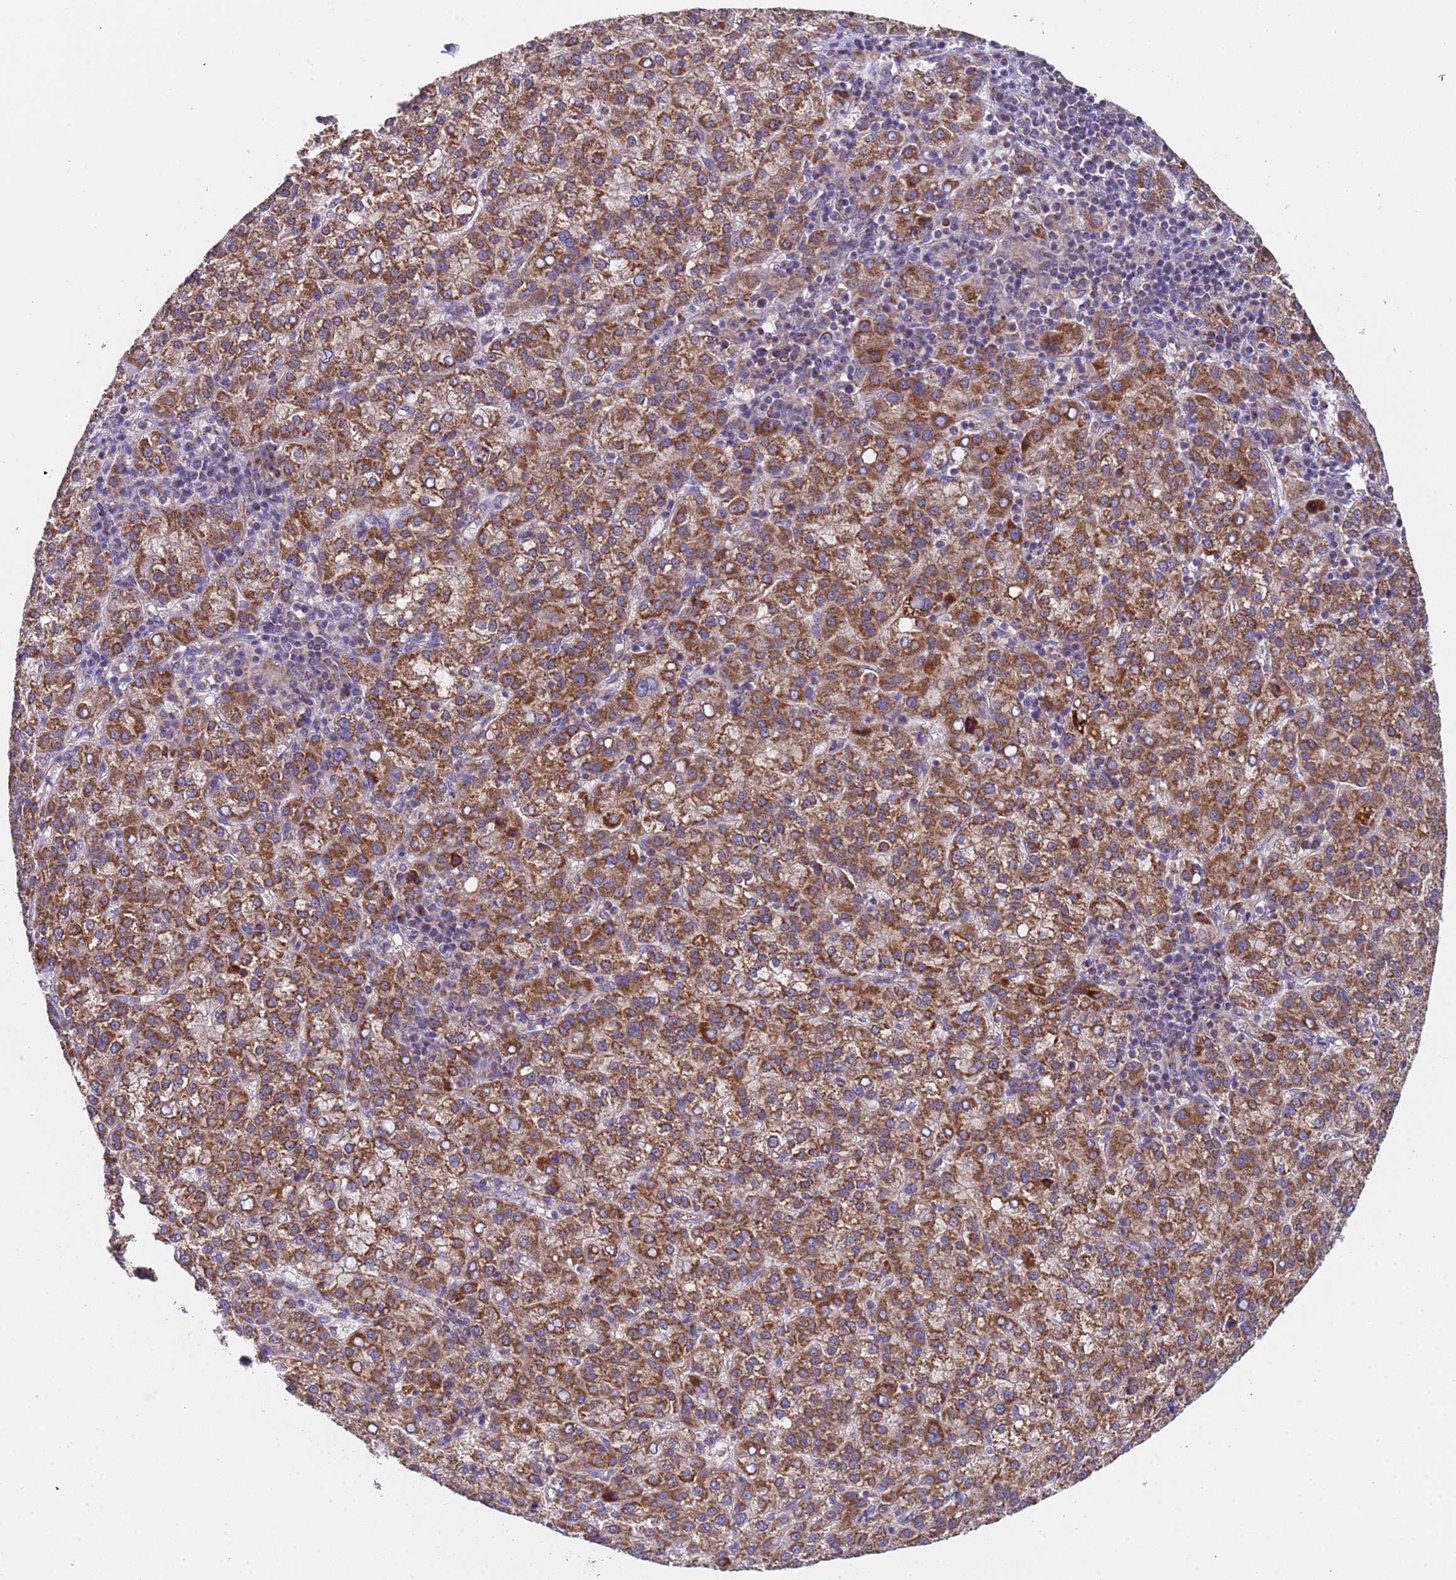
{"staining": {"intensity": "strong", "quantity": ">75%", "location": "cytoplasmic/membranous"}, "tissue": "liver cancer", "cell_type": "Tumor cells", "image_type": "cancer", "snomed": [{"axis": "morphology", "description": "Carcinoma, Hepatocellular, NOS"}, {"axis": "topography", "description": "Liver"}], "caption": "The immunohistochemical stain shows strong cytoplasmic/membranous positivity in tumor cells of liver hepatocellular carcinoma tissue.", "gene": "TMEM126A", "patient": {"sex": "female", "age": 58}}